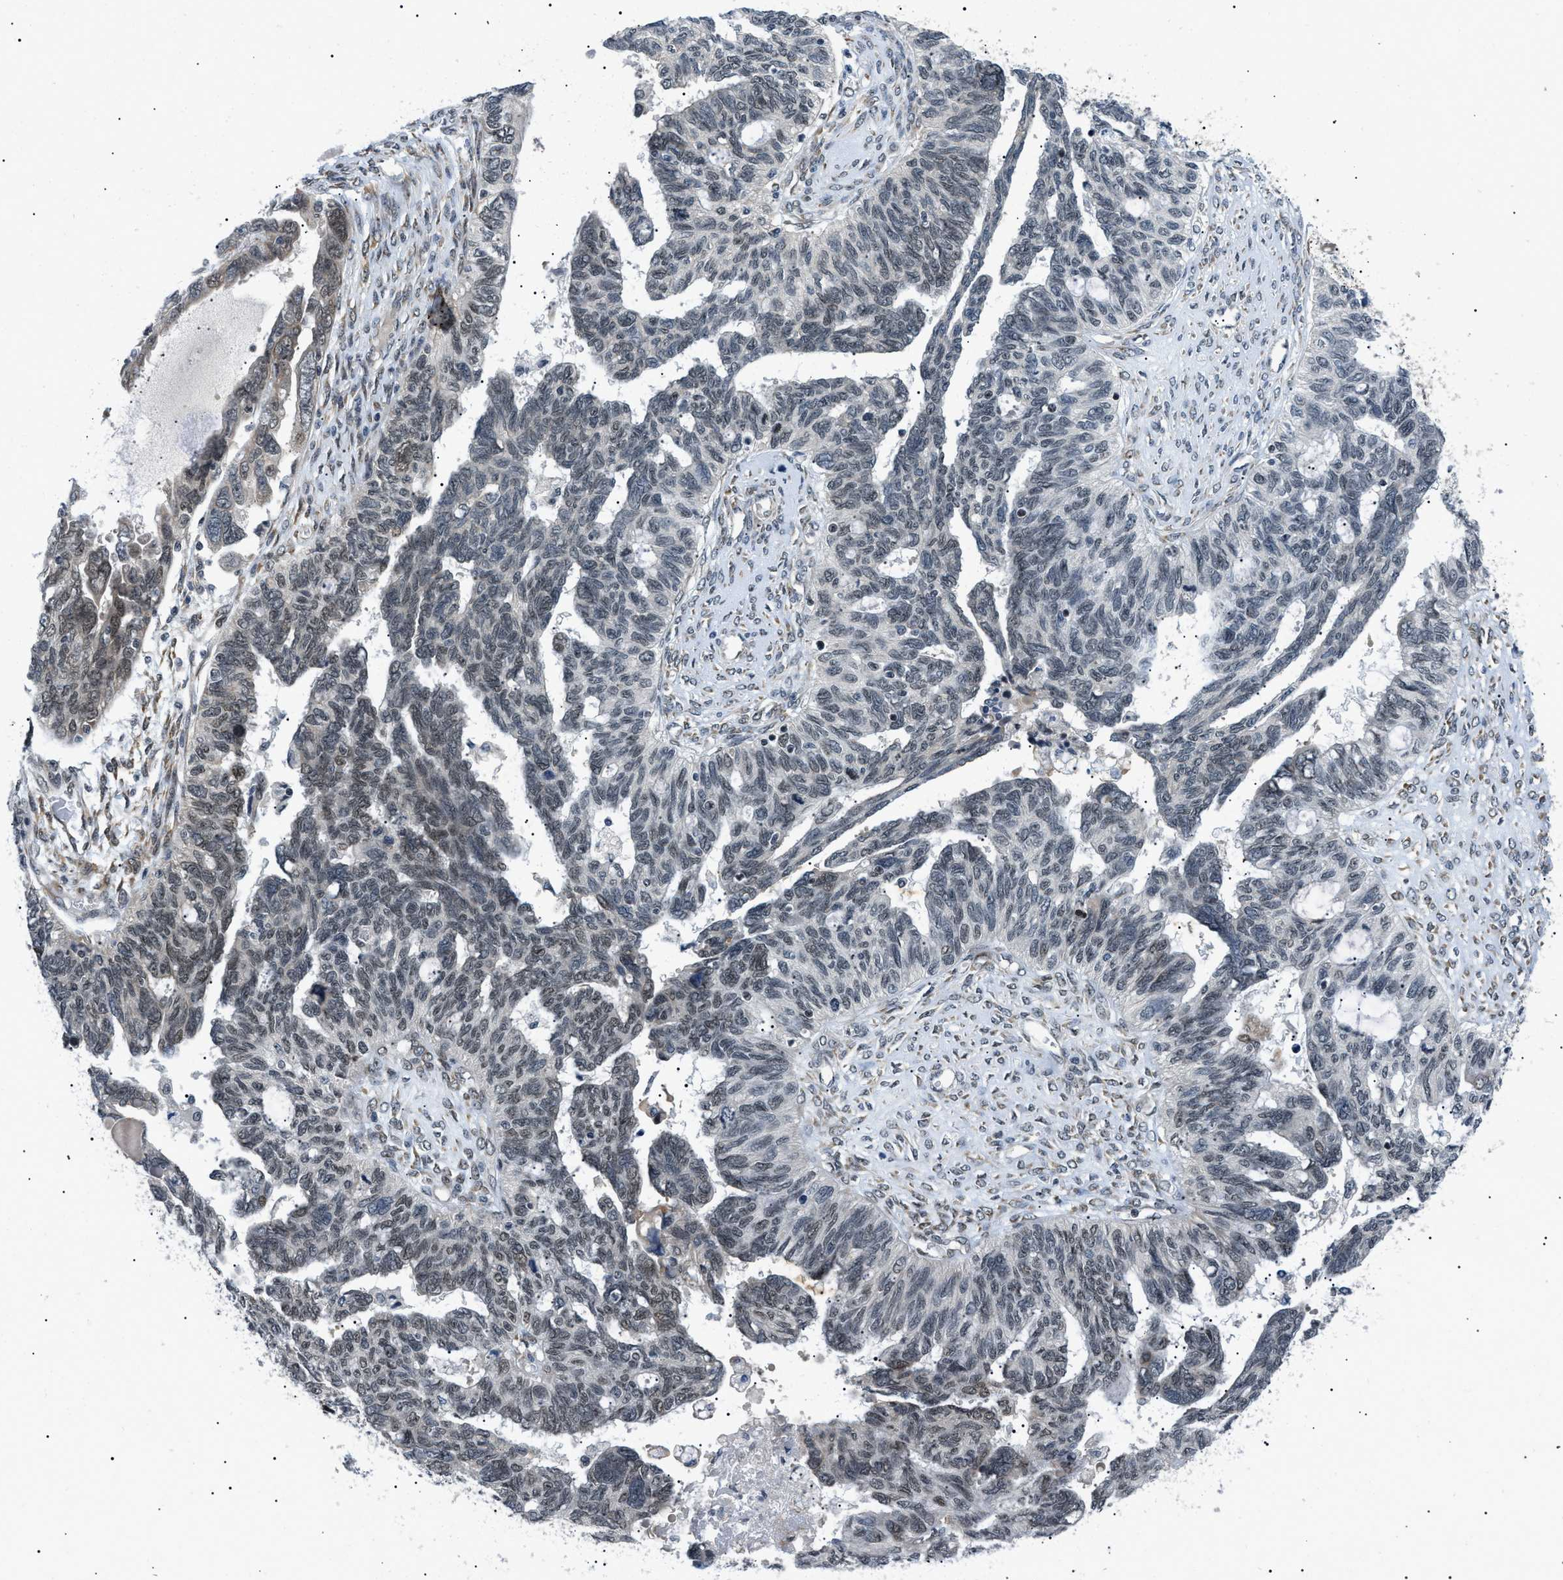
{"staining": {"intensity": "weak", "quantity": "<25%", "location": "nuclear"}, "tissue": "ovarian cancer", "cell_type": "Tumor cells", "image_type": "cancer", "snomed": [{"axis": "morphology", "description": "Cystadenocarcinoma, serous, NOS"}, {"axis": "topography", "description": "Ovary"}], "caption": "Immunohistochemical staining of human ovarian cancer (serous cystadenocarcinoma) demonstrates no significant expression in tumor cells.", "gene": "CWC25", "patient": {"sex": "female", "age": 79}}